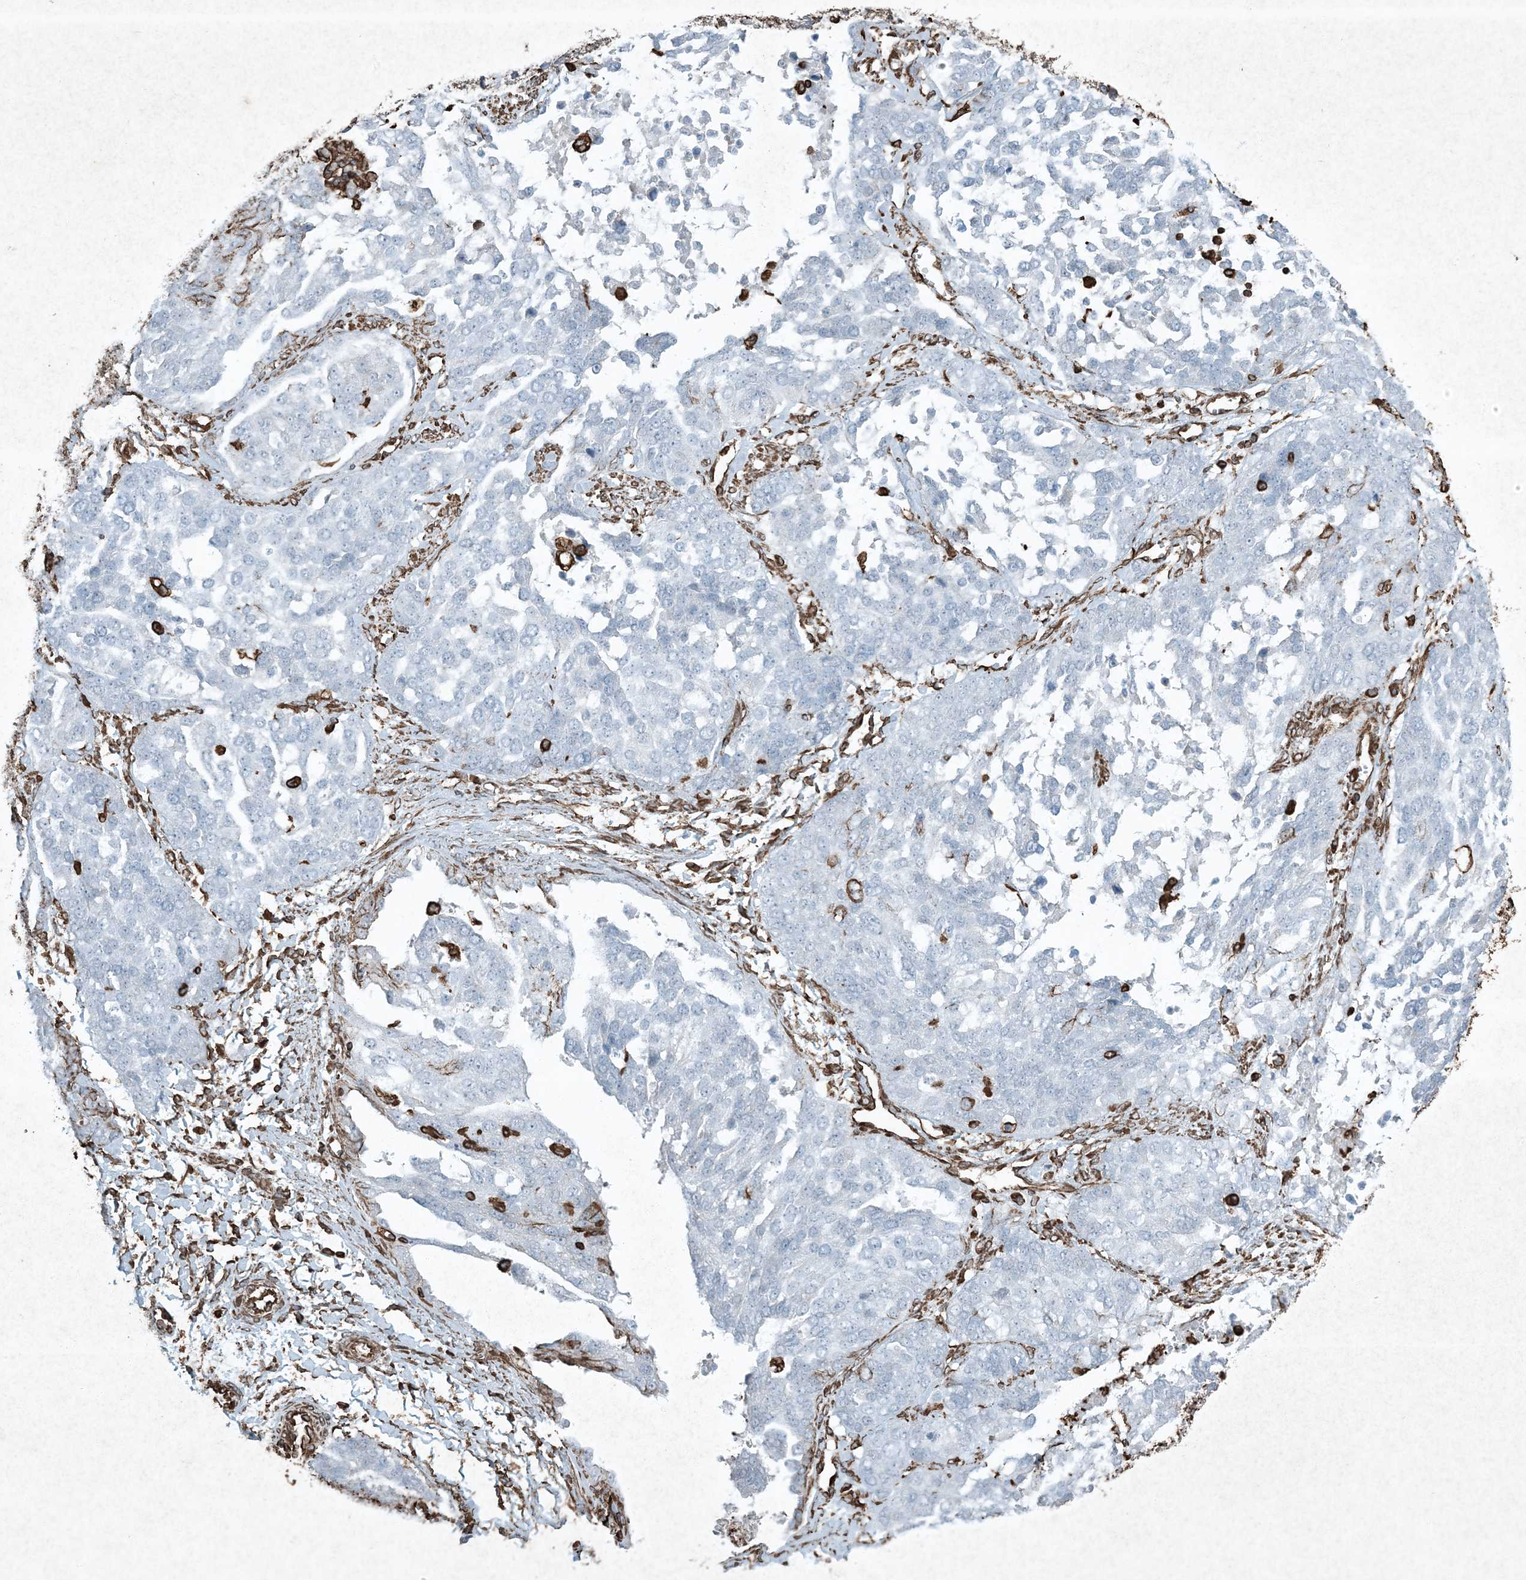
{"staining": {"intensity": "negative", "quantity": "none", "location": "none"}, "tissue": "ovarian cancer", "cell_type": "Tumor cells", "image_type": "cancer", "snomed": [{"axis": "morphology", "description": "Cystadenocarcinoma, serous, NOS"}, {"axis": "topography", "description": "Ovary"}], "caption": "Tumor cells show no significant staining in ovarian cancer.", "gene": "RYK", "patient": {"sex": "female", "age": 44}}